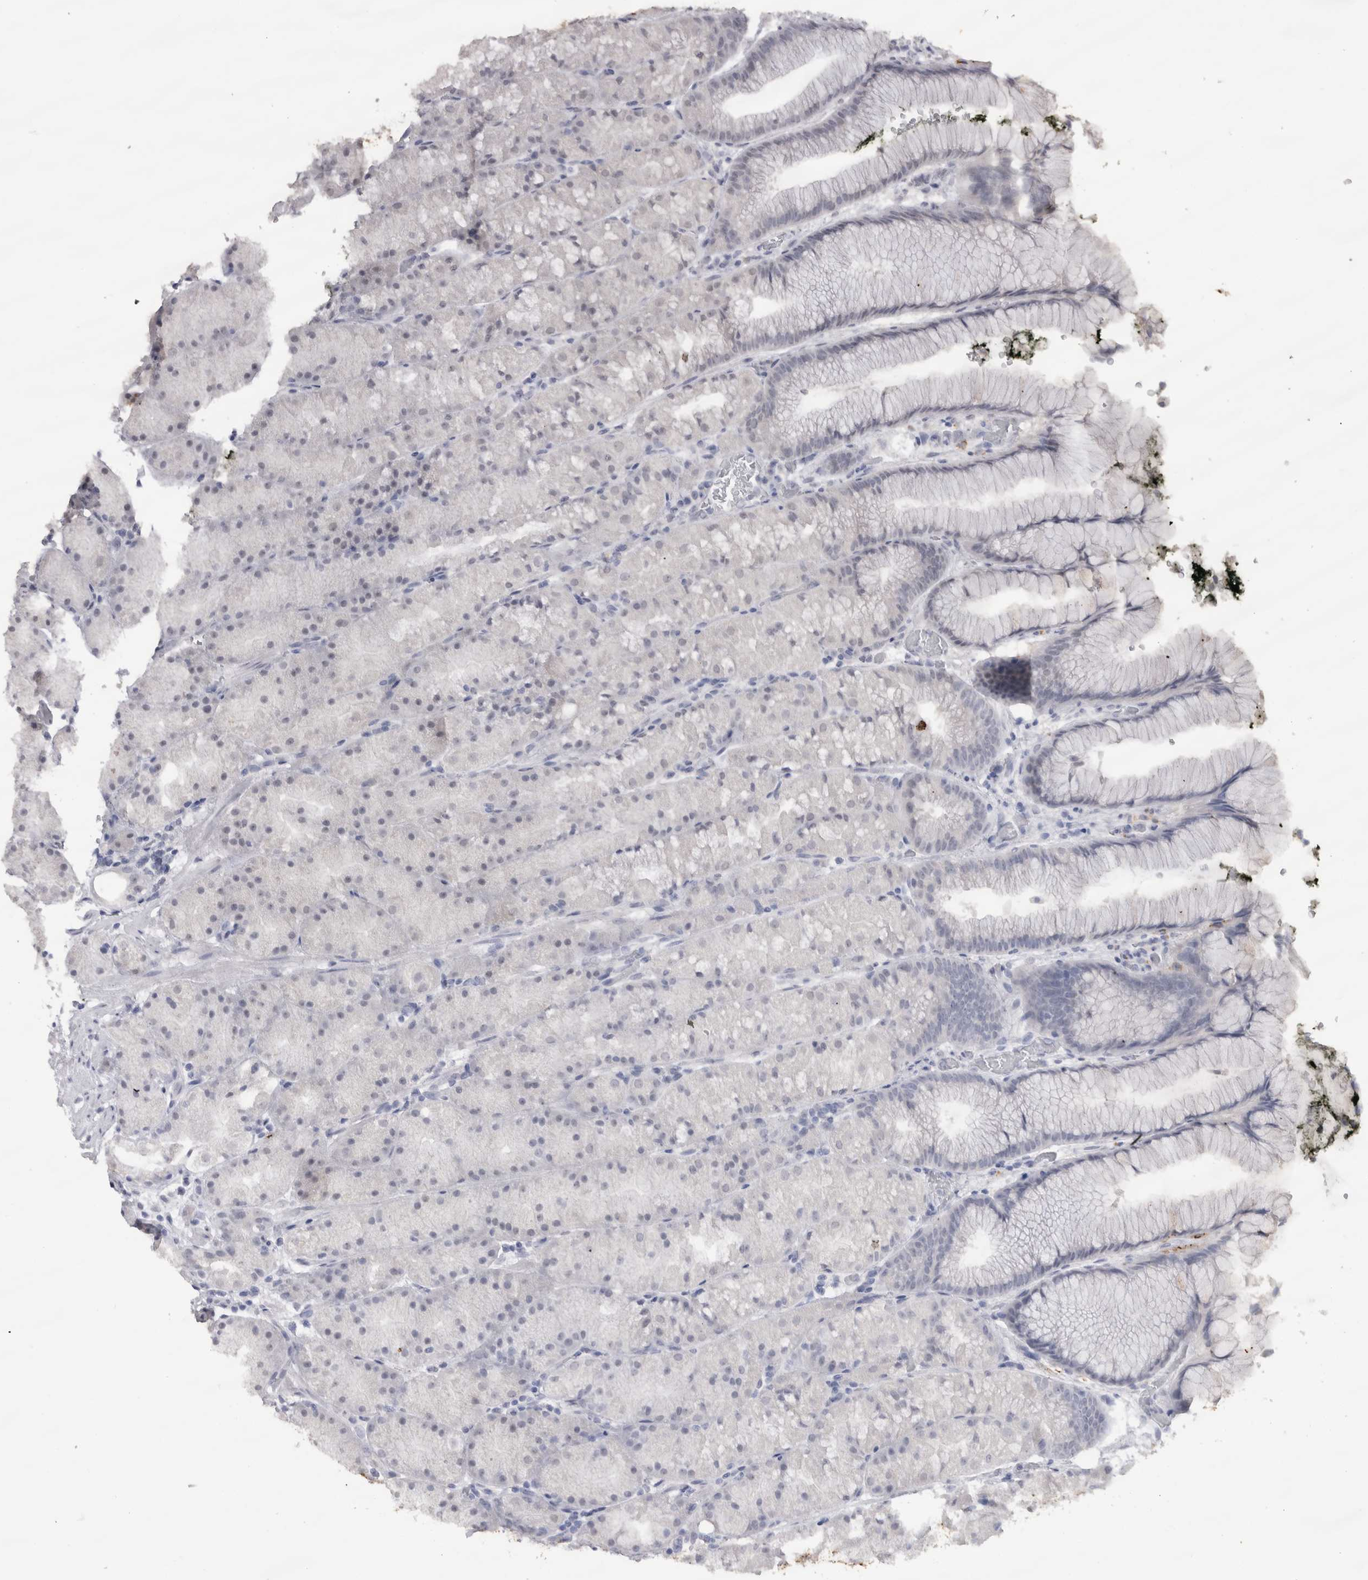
{"staining": {"intensity": "strong", "quantity": "<25%", "location": "cytoplasmic/membranous"}, "tissue": "stomach", "cell_type": "Glandular cells", "image_type": "normal", "snomed": [{"axis": "morphology", "description": "Normal tissue, NOS"}, {"axis": "topography", "description": "Stomach, upper"}, {"axis": "topography", "description": "Stomach"}], "caption": "The photomicrograph displays staining of normal stomach, revealing strong cytoplasmic/membranous protein staining (brown color) within glandular cells. (DAB (3,3'-diaminobenzidine) IHC with brightfield microscopy, high magnification).", "gene": "CDH17", "patient": {"sex": "male", "age": 48}}